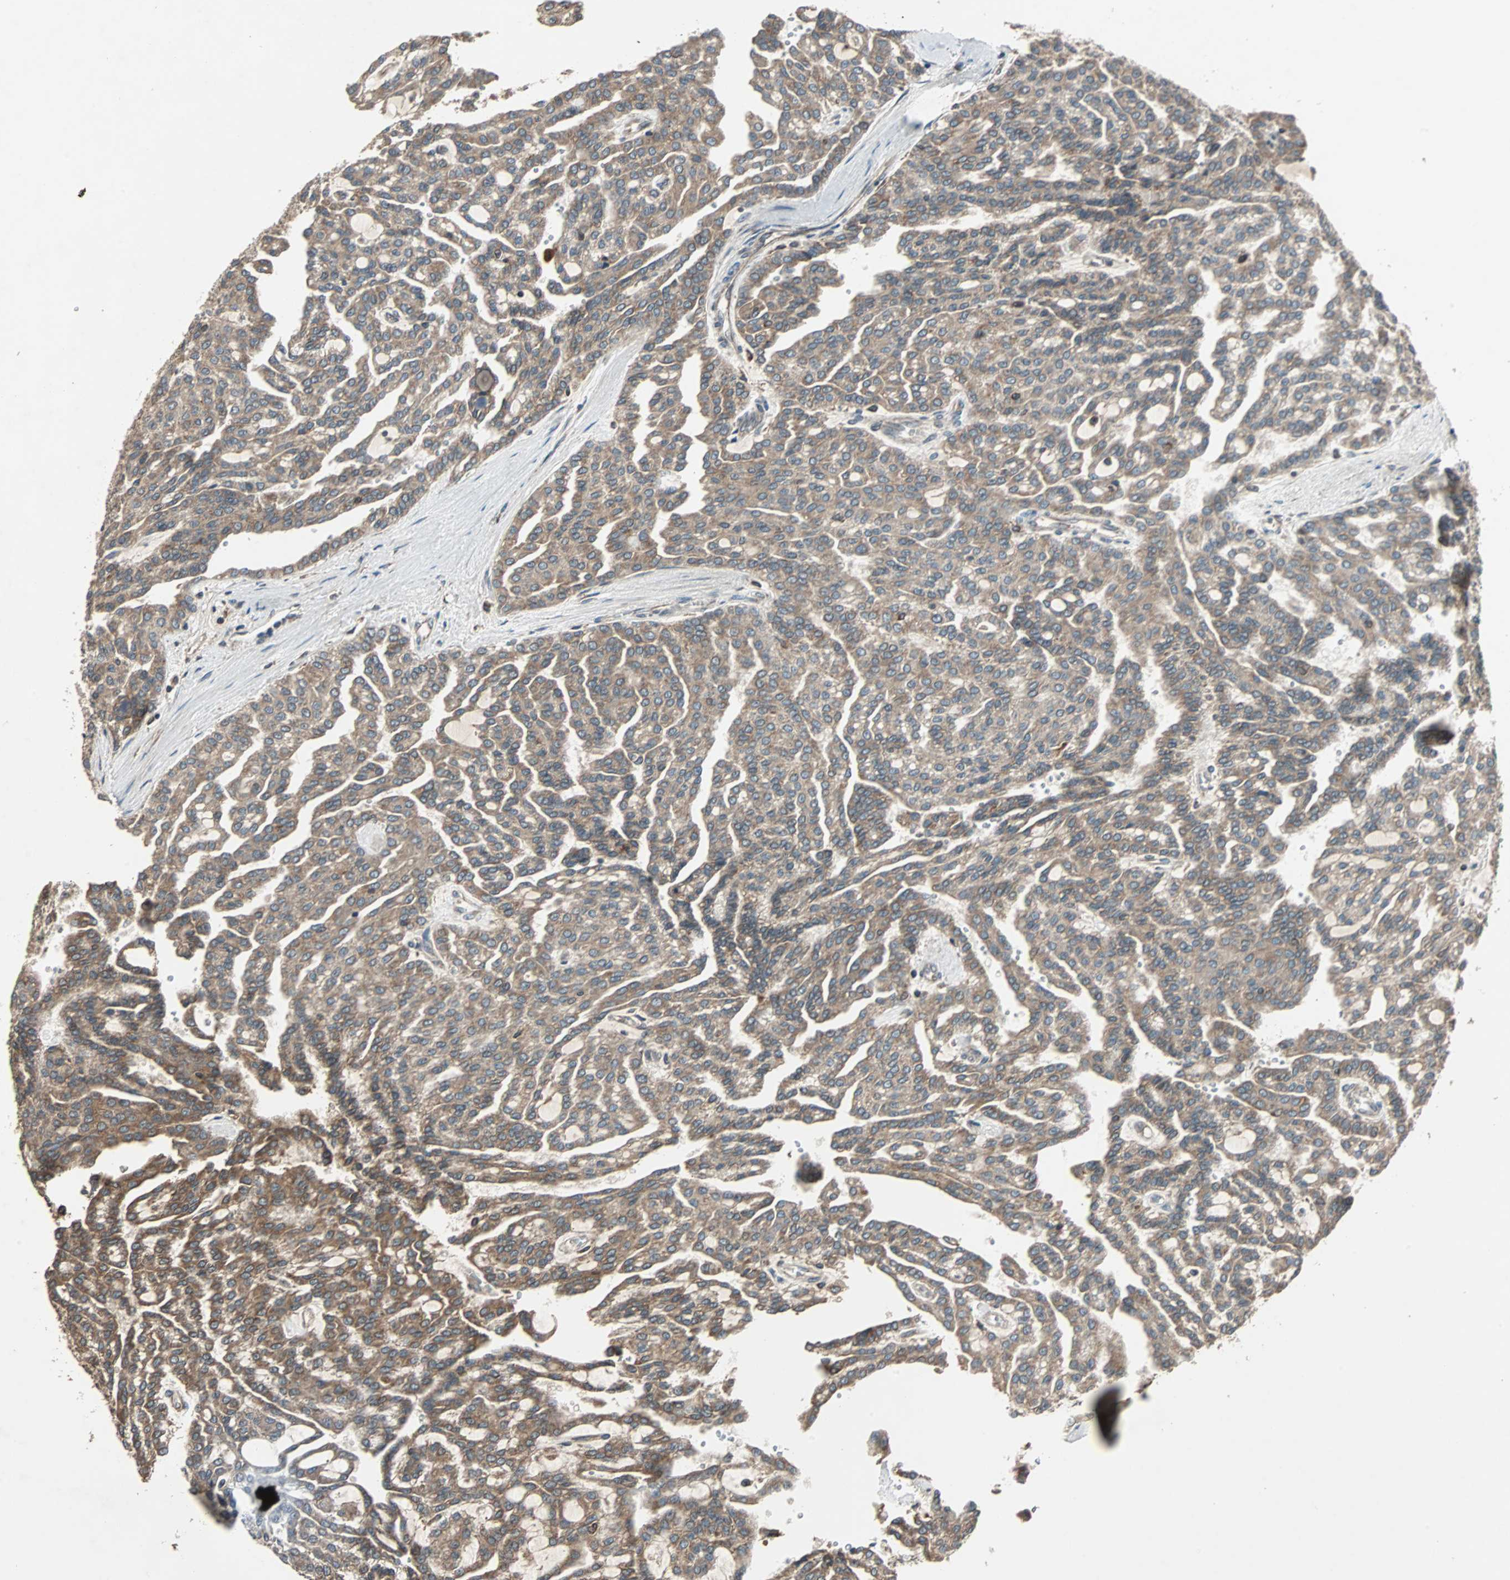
{"staining": {"intensity": "moderate", "quantity": ">75%", "location": "cytoplasmic/membranous"}, "tissue": "renal cancer", "cell_type": "Tumor cells", "image_type": "cancer", "snomed": [{"axis": "morphology", "description": "Adenocarcinoma, NOS"}, {"axis": "topography", "description": "Kidney"}], "caption": "The immunohistochemical stain labels moderate cytoplasmic/membranous positivity in tumor cells of renal cancer tissue. (Brightfield microscopy of DAB IHC at high magnification).", "gene": "RAB7A", "patient": {"sex": "male", "age": 63}}